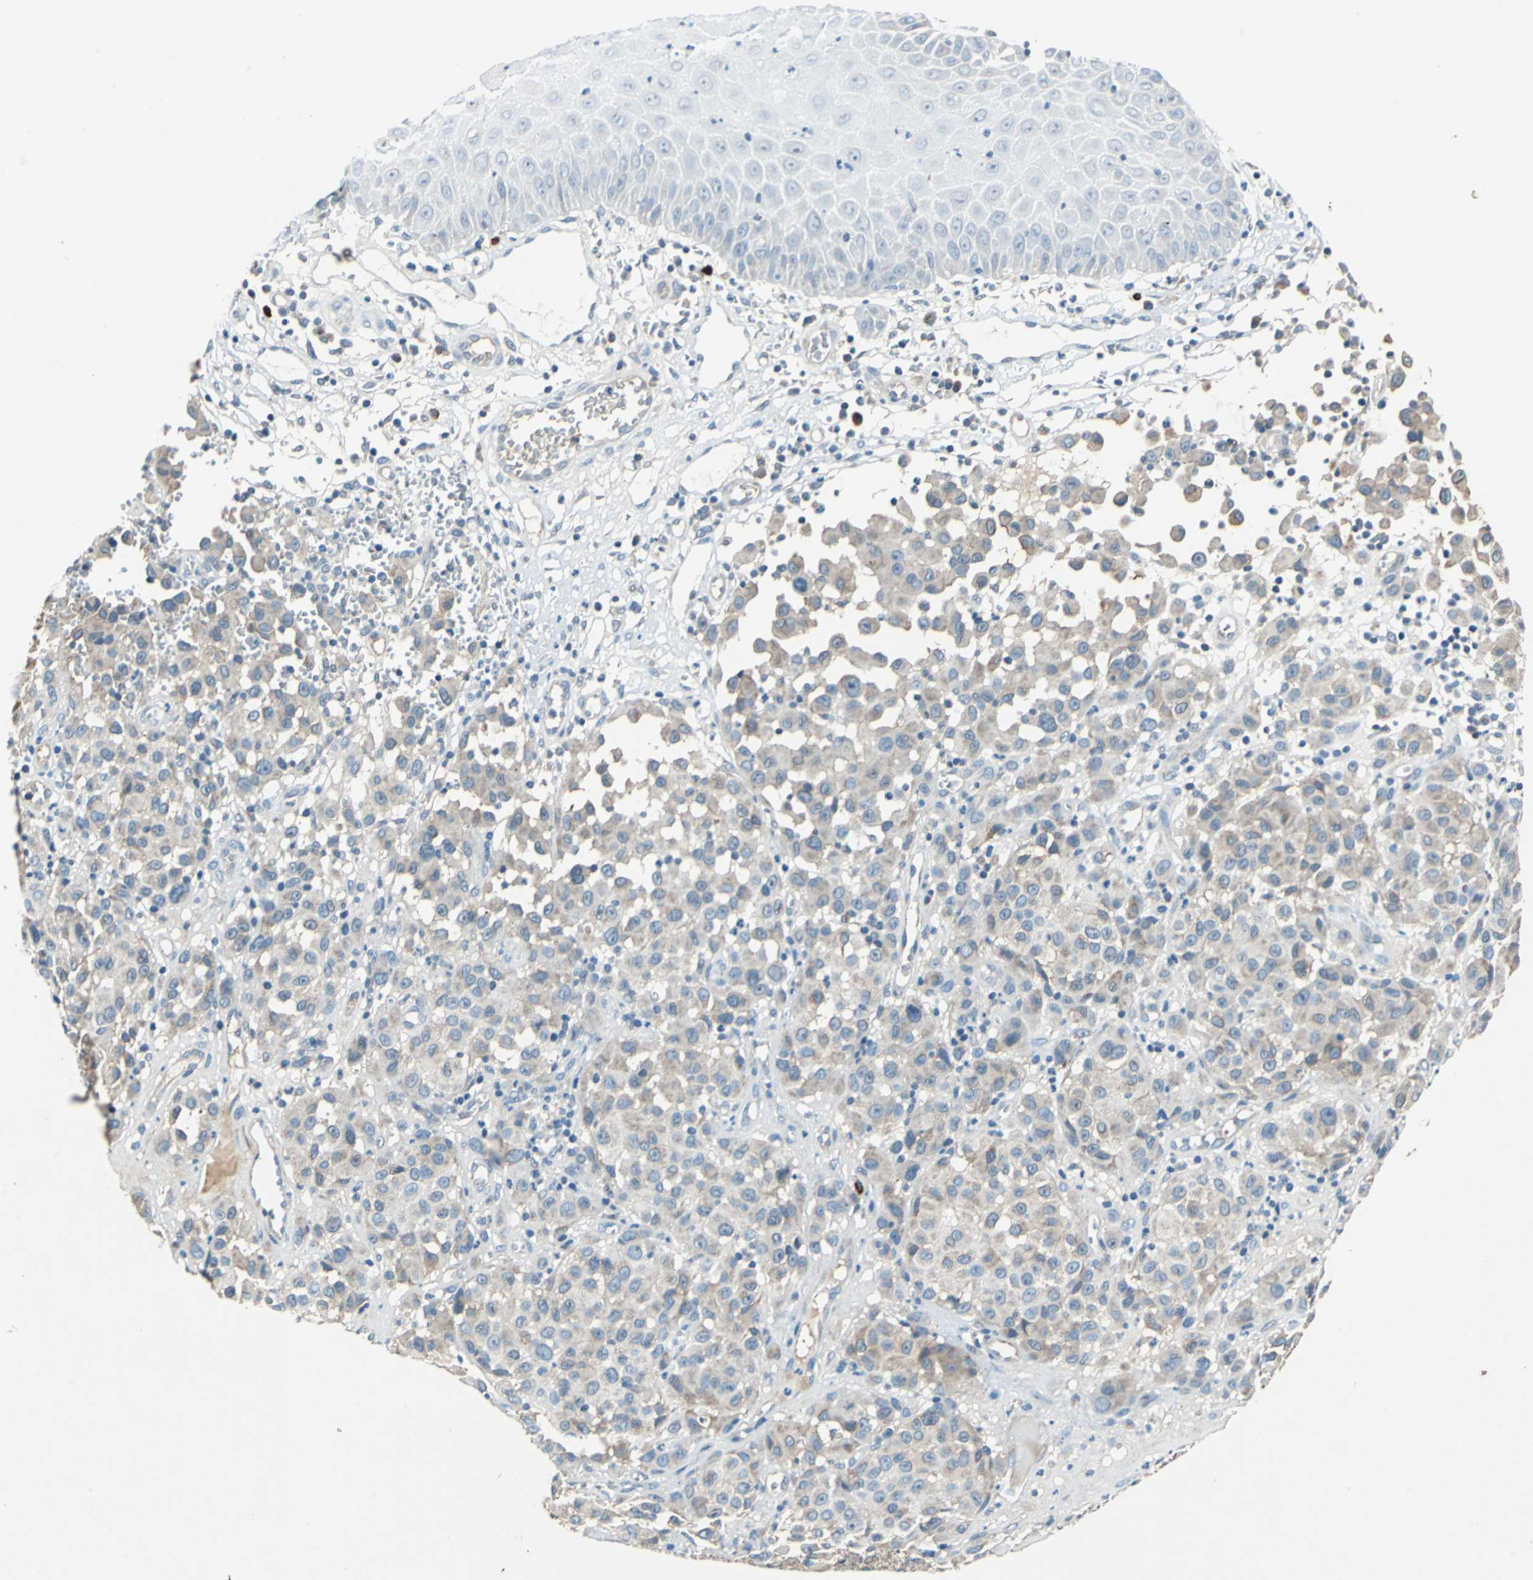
{"staining": {"intensity": "weak", "quantity": ">75%", "location": "cytoplasmic/membranous"}, "tissue": "melanoma", "cell_type": "Tumor cells", "image_type": "cancer", "snomed": [{"axis": "morphology", "description": "Malignant melanoma, NOS"}, {"axis": "topography", "description": "Skin"}], "caption": "Malignant melanoma stained with a brown dye demonstrates weak cytoplasmic/membranous positive staining in approximately >75% of tumor cells.", "gene": "SLC19A2", "patient": {"sex": "female", "age": 21}}